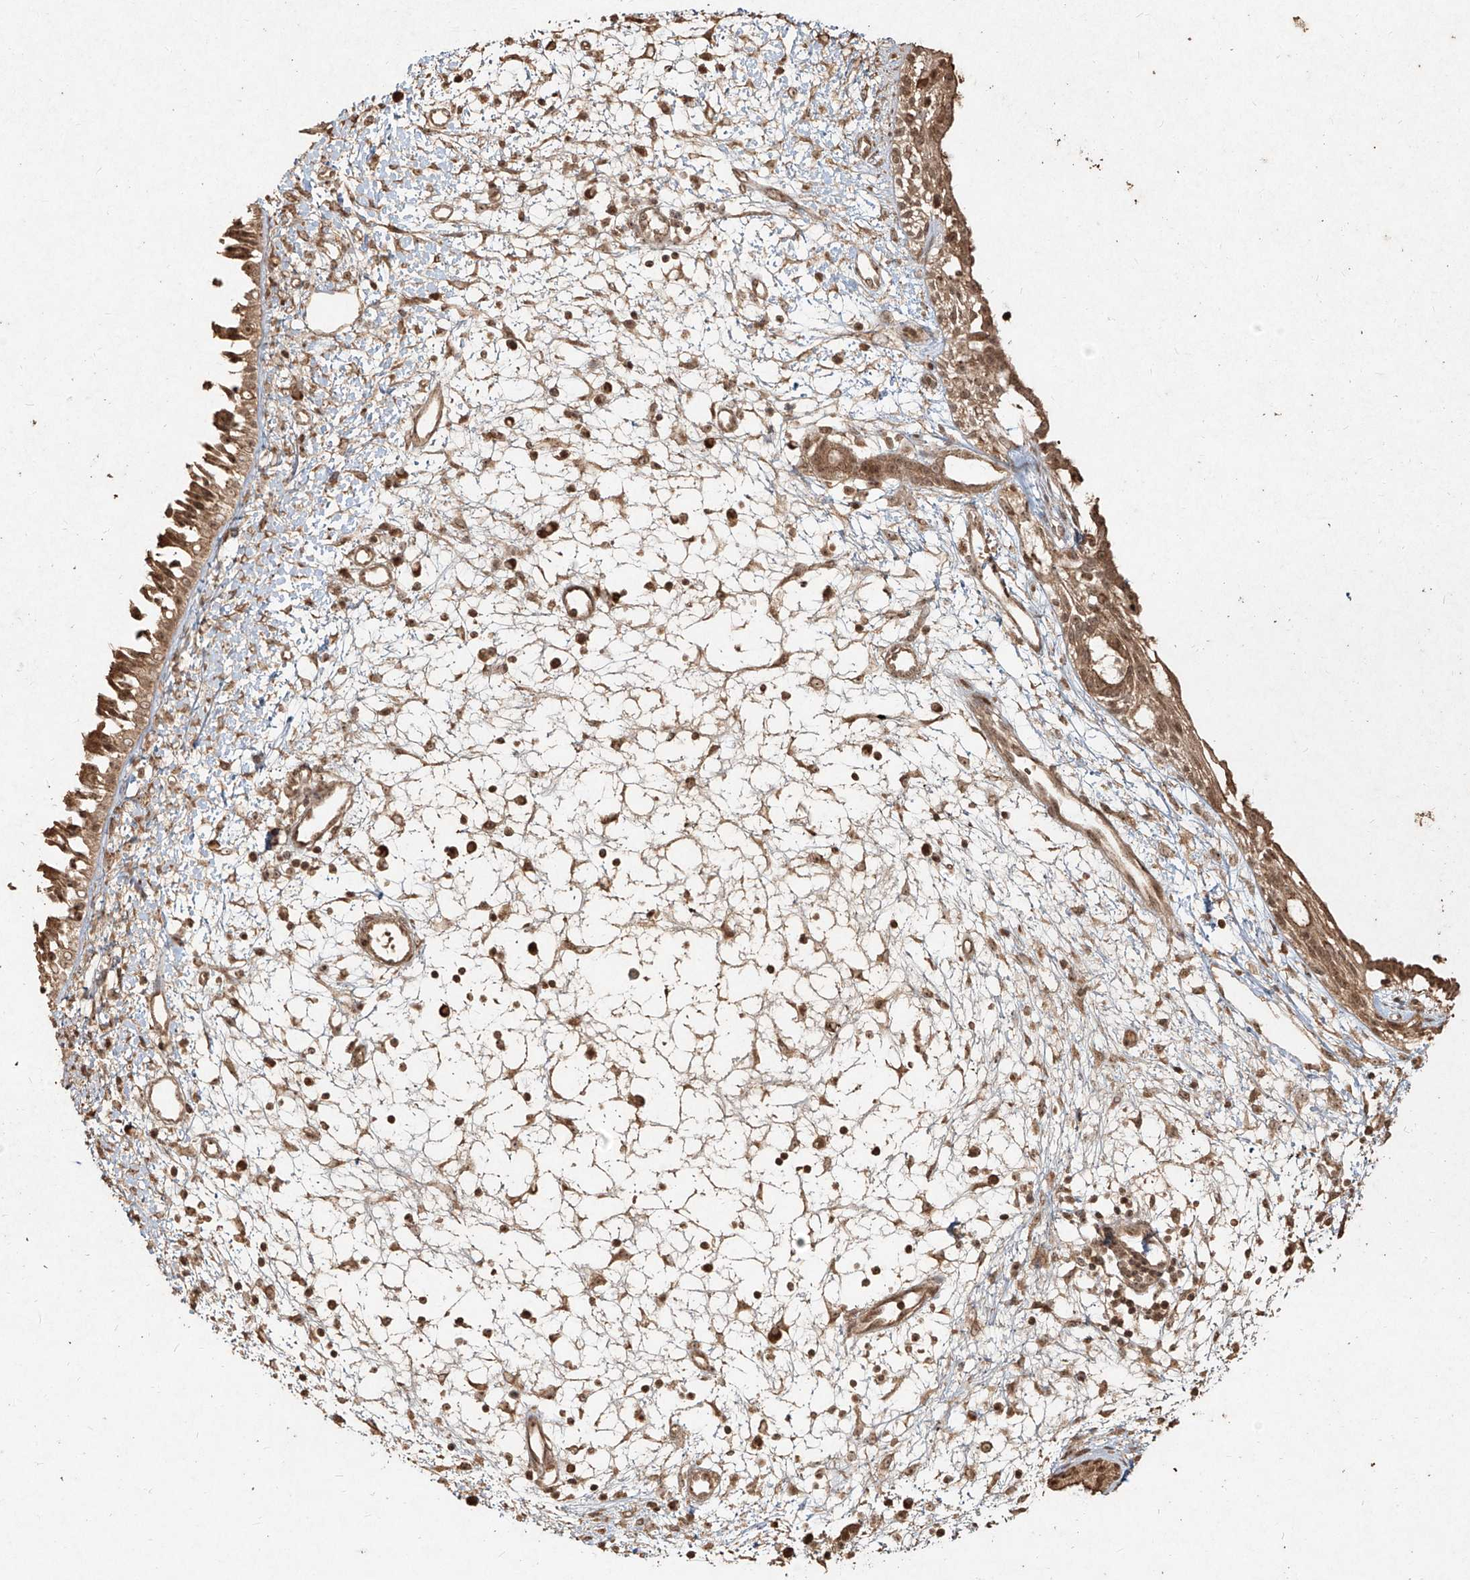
{"staining": {"intensity": "moderate", "quantity": ">75%", "location": "cytoplasmic/membranous,nuclear"}, "tissue": "nasopharynx", "cell_type": "Respiratory epithelial cells", "image_type": "normal", "snomed": [{"axis": "morphology", "description": "Normal tissue, NOS"}, {"axis": "topography", "description": "Nasopharynx"}], "caption": "Approximately >75% of respiratory epithelial cells in unremarkable human nasopharynx display moderate cytoplasmic/membranous,nuclear protein expression as visualized by brown immunohistochemical staining.", "gene": "UBE2K", "patient": {"sex": "male", "age": 22}}